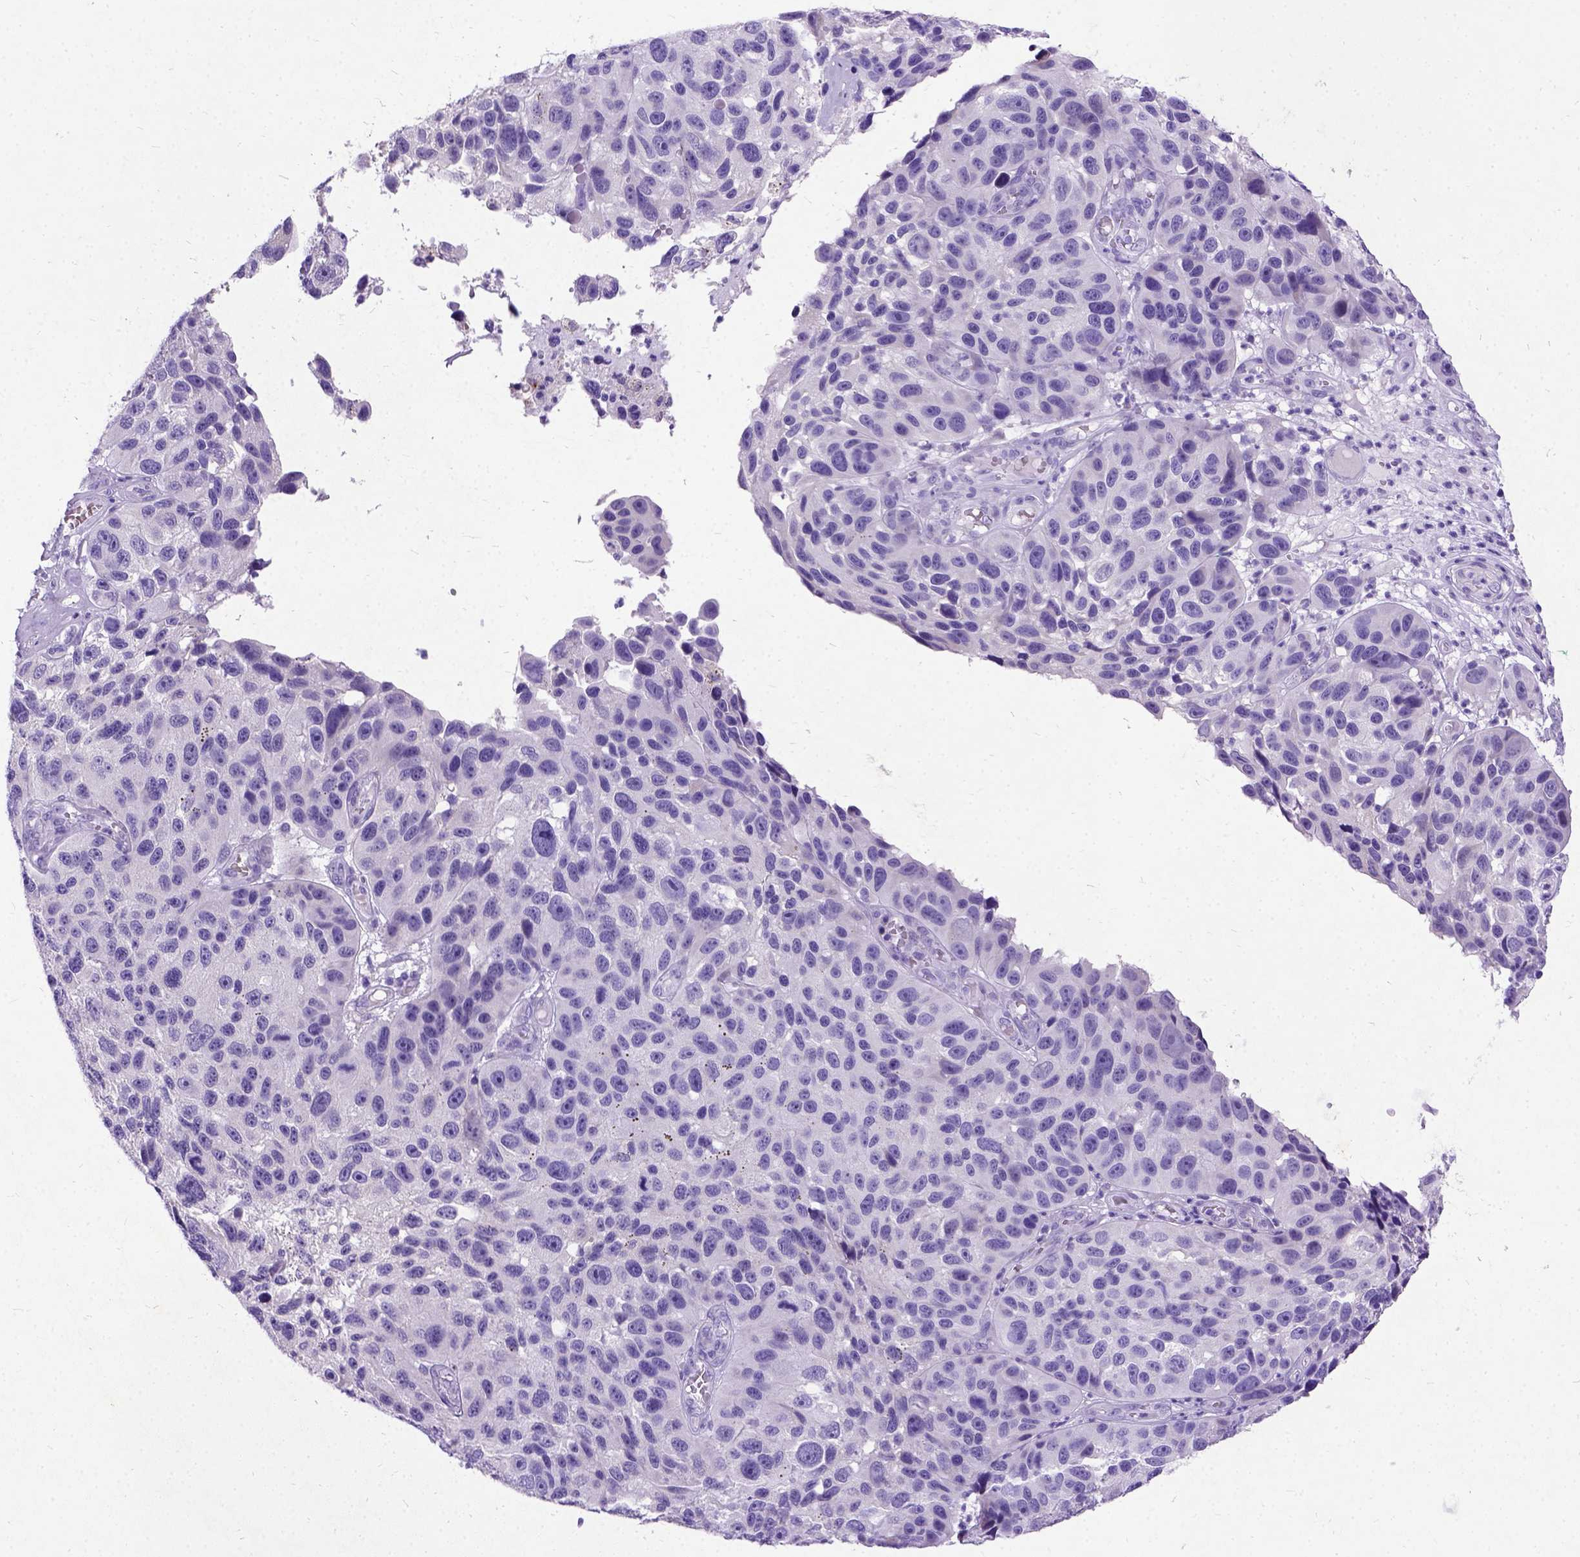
{"staining": {"intensity": "negative", "quantity": "none", "location": "none"}, "tissue": "melanoma", "cell_type": "Tumor cells", "image_type": "cancer", "snomed": [{"axis": "morphology", "description": "Malignant melanoma, NOS"}, {"axis": "topography", "description": "Skin"}], "caption": "A high-resolution photomicrograph shows IHC staining of malignant melanoma, which displays no significant positivity in tumor cells. (DAB (3,3'-diaminobenzidine) immunohistochemistry with hematoxylin counter stain).", "gene": "NEUROD4", "patient": {"sex": "male", "age": 53}}